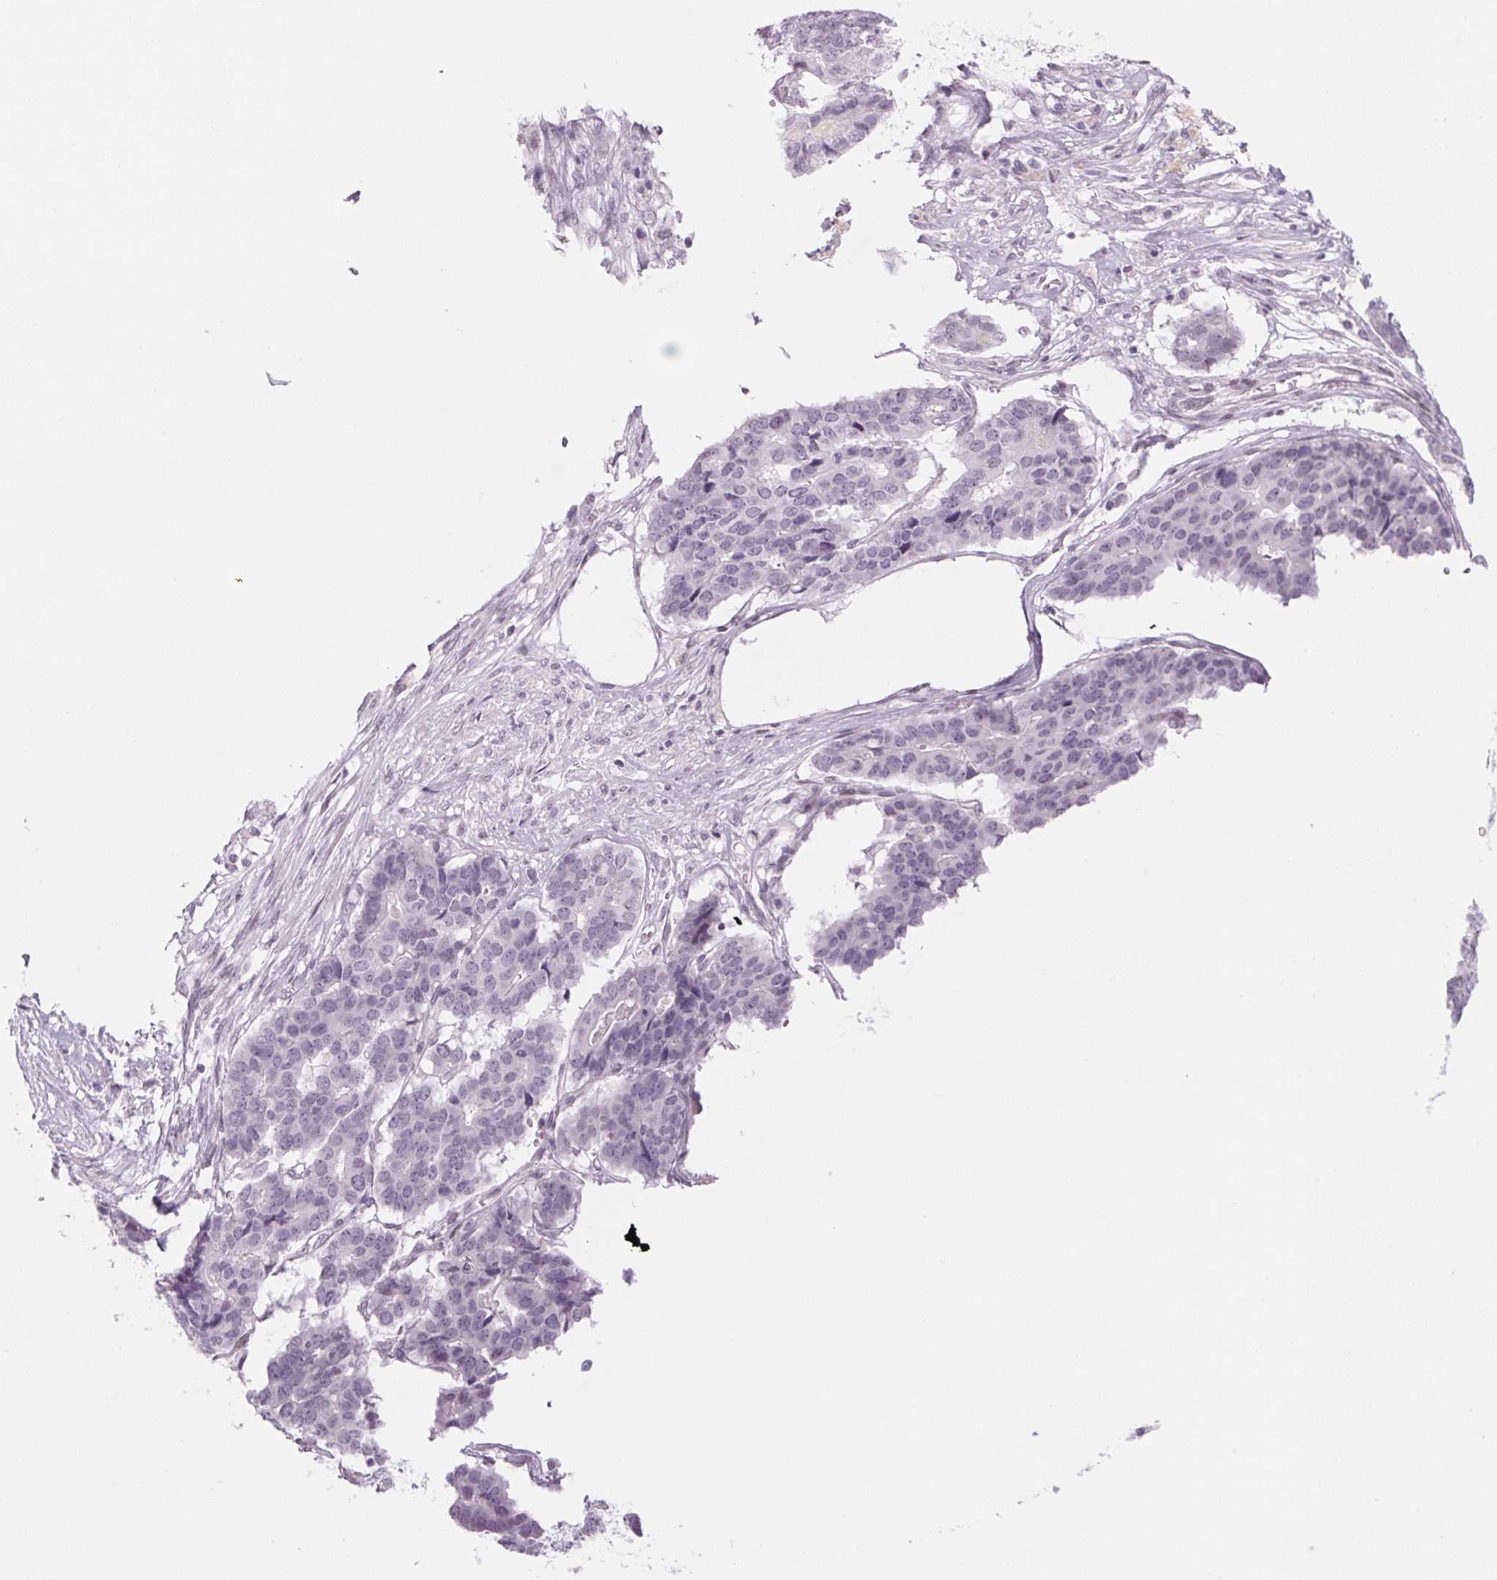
{"staining": {"intensity": "negative", "quantity": "none", "location": "none"}, "tissue": "pancreatic cancer", "cell_type": "Tumor cells", "image_type": "cancer", "snomed": [{"axis": "morphology", "description": "Adenocarcinoma, NOS"}, {"axis": "topography", "description": "Pancreas"}], "caption": "Photomicrograph shows no protein positivity in tumor cells of adenocarcinoma (pancreatic) tissue. (DAB immunohistochemistry visualized using brightfield microscopy, high magnification).", "gene": "KCNQ2", "patient": {"sex": "male", "age": 50}}